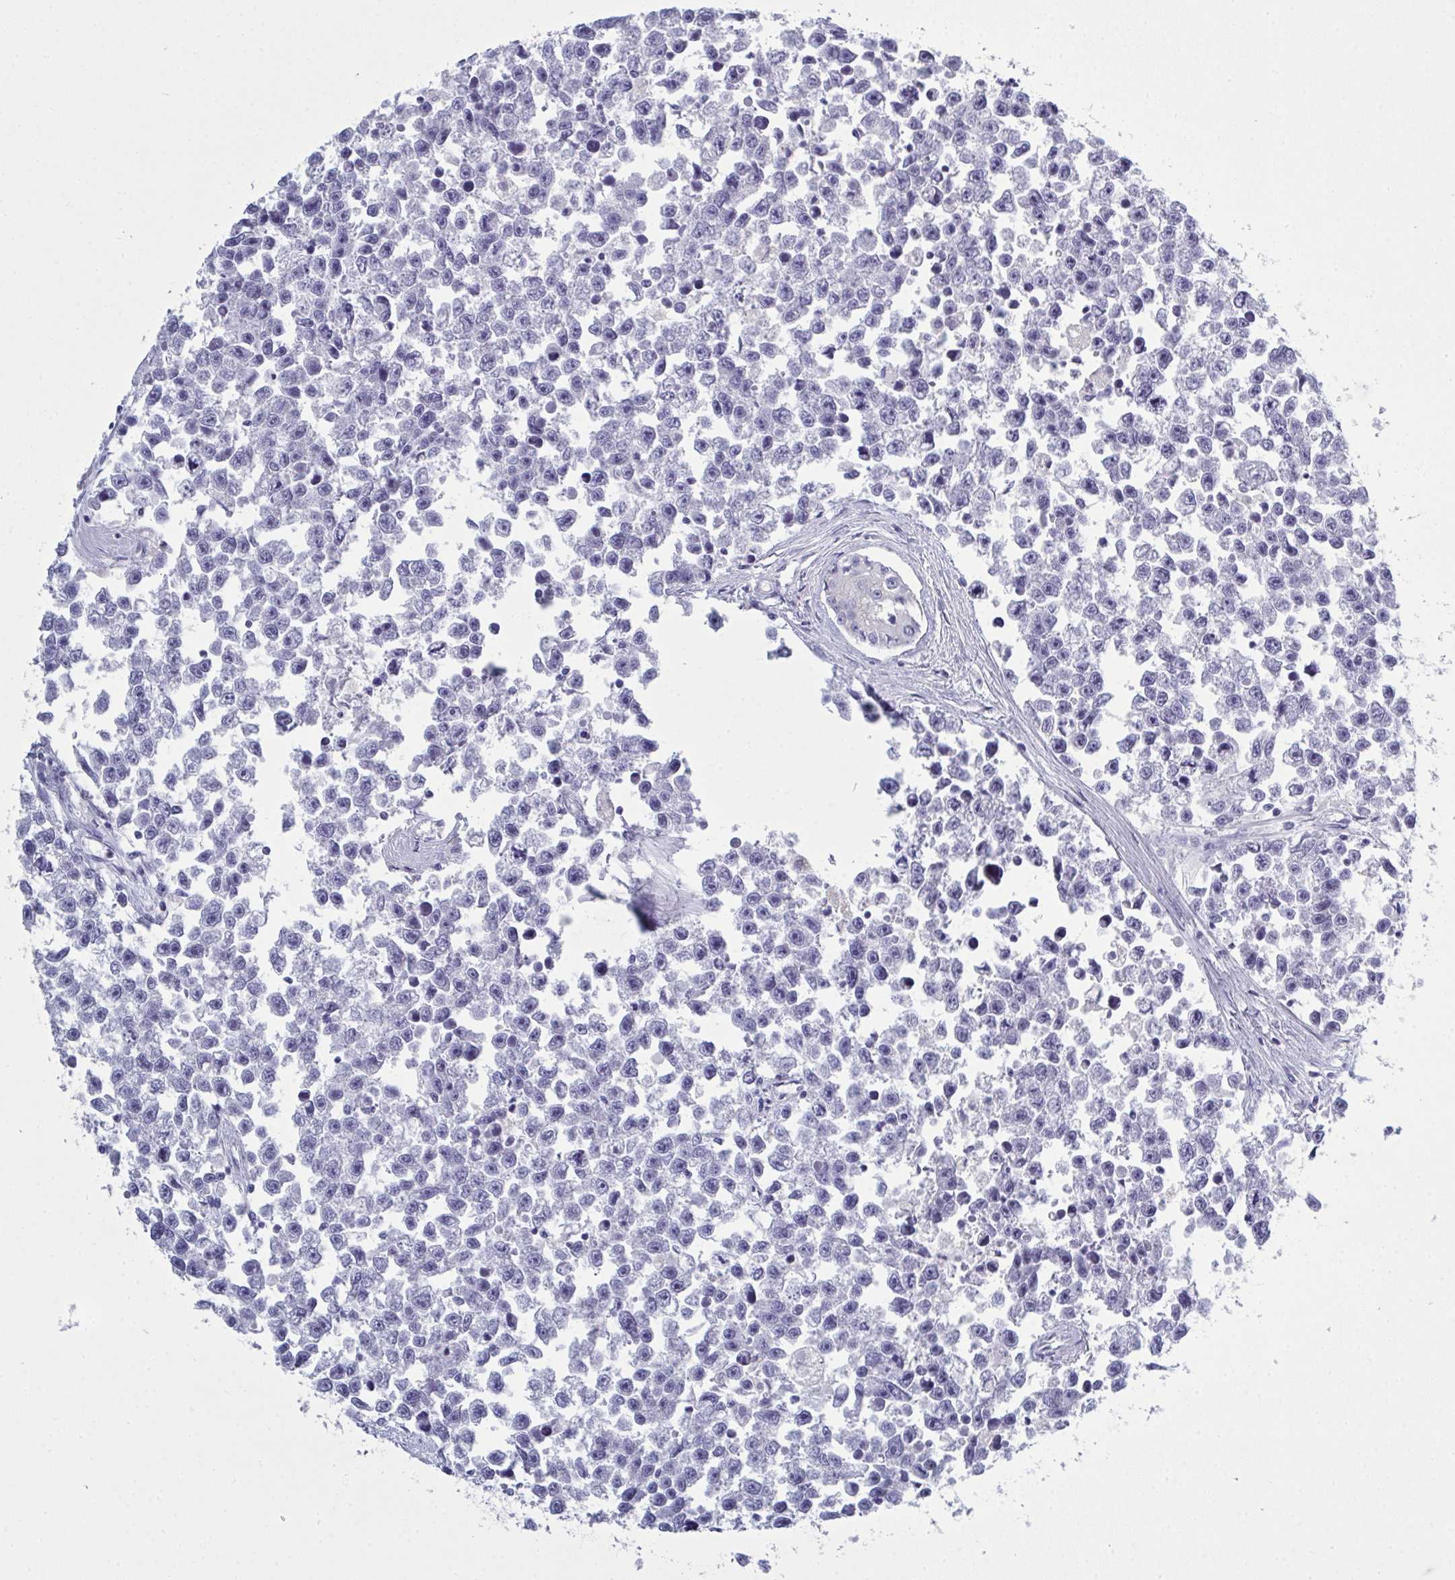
{"staining": {"intensity": "negative", "quantity": "none", "location": "none"}, "tissue": "testis cancer", "cell_type": "Tumor cells", "image_type": "cancer", "snomed": [{"axis": "morphology", "description": "Seminoma, NOS"}, {"axis": "topography", "description": "Testis"}], "caption": "IHC image of neoplastic tissue: human testis cancer (seminoma) stained with DAB shows no significant protein expression in tumor cells. The staining is performed using DAB (3,3'-diaminobenzidine) brown chromogen with nuclei counter-stained in using hematoxylin.", "gene": "SERPINB10", "patient": {"sex": "male", "age": 26}}